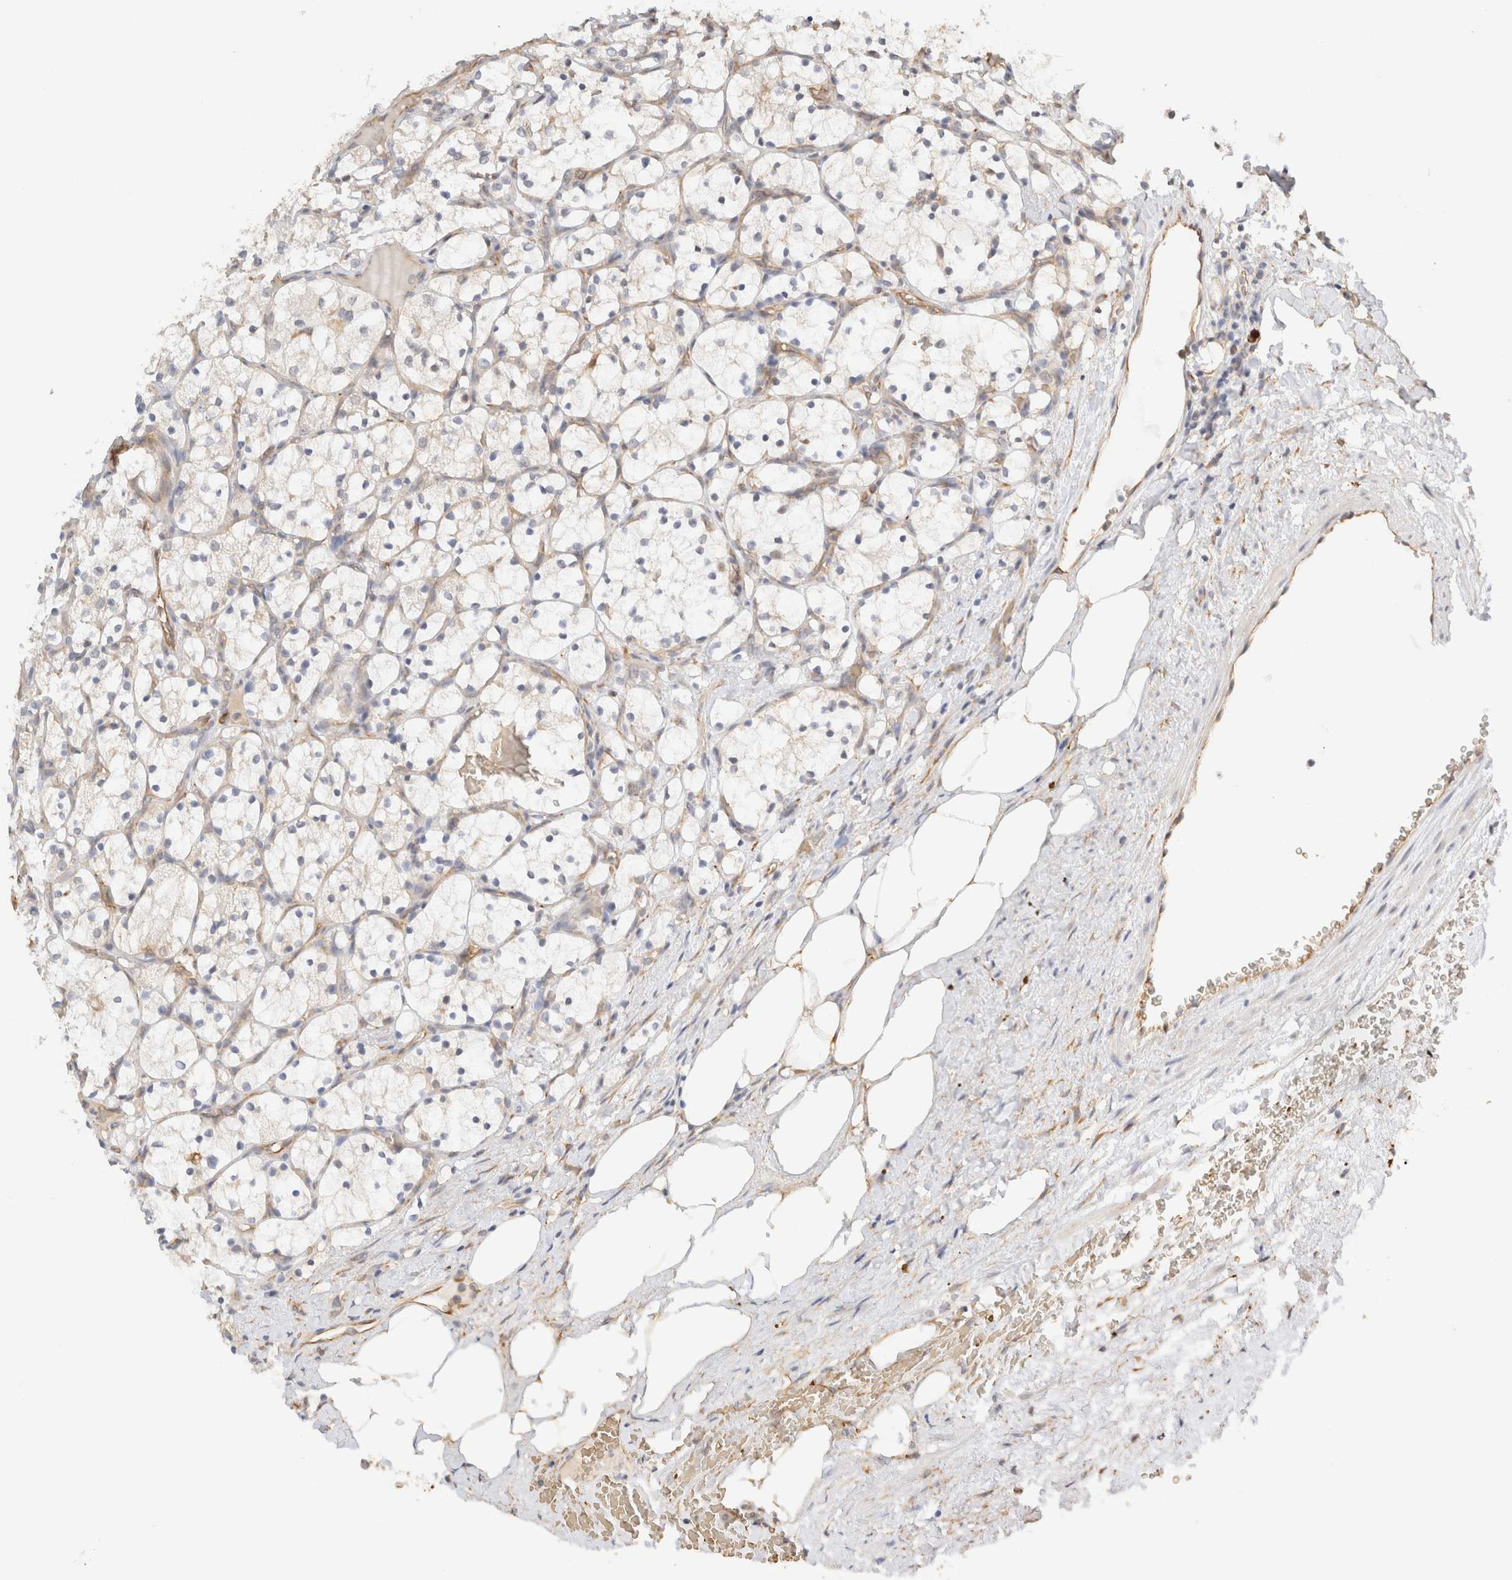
{"staining": {"intensity": "negative", "quantity": "none", "location": "none"}, "tissue": "renal cancer", "cell_type": "Tumor cells", "image_type": "cancer", "snomed": [{"axis": "morphology", "description": "Adenocarcinoma, NOS"}, {"axis": "topography", "description": "Kidney"}], "caption": "This histopathology image is of renal cancer stained with immunohistochemistry to label a protein in brown with the nuclei are counter-stained blue. There is no positivity in tumor cells. (IHC, brightfield microscopy, high magnification).", "gene": "SYVN1", "patient": {"sex": "female", "age": 69}}